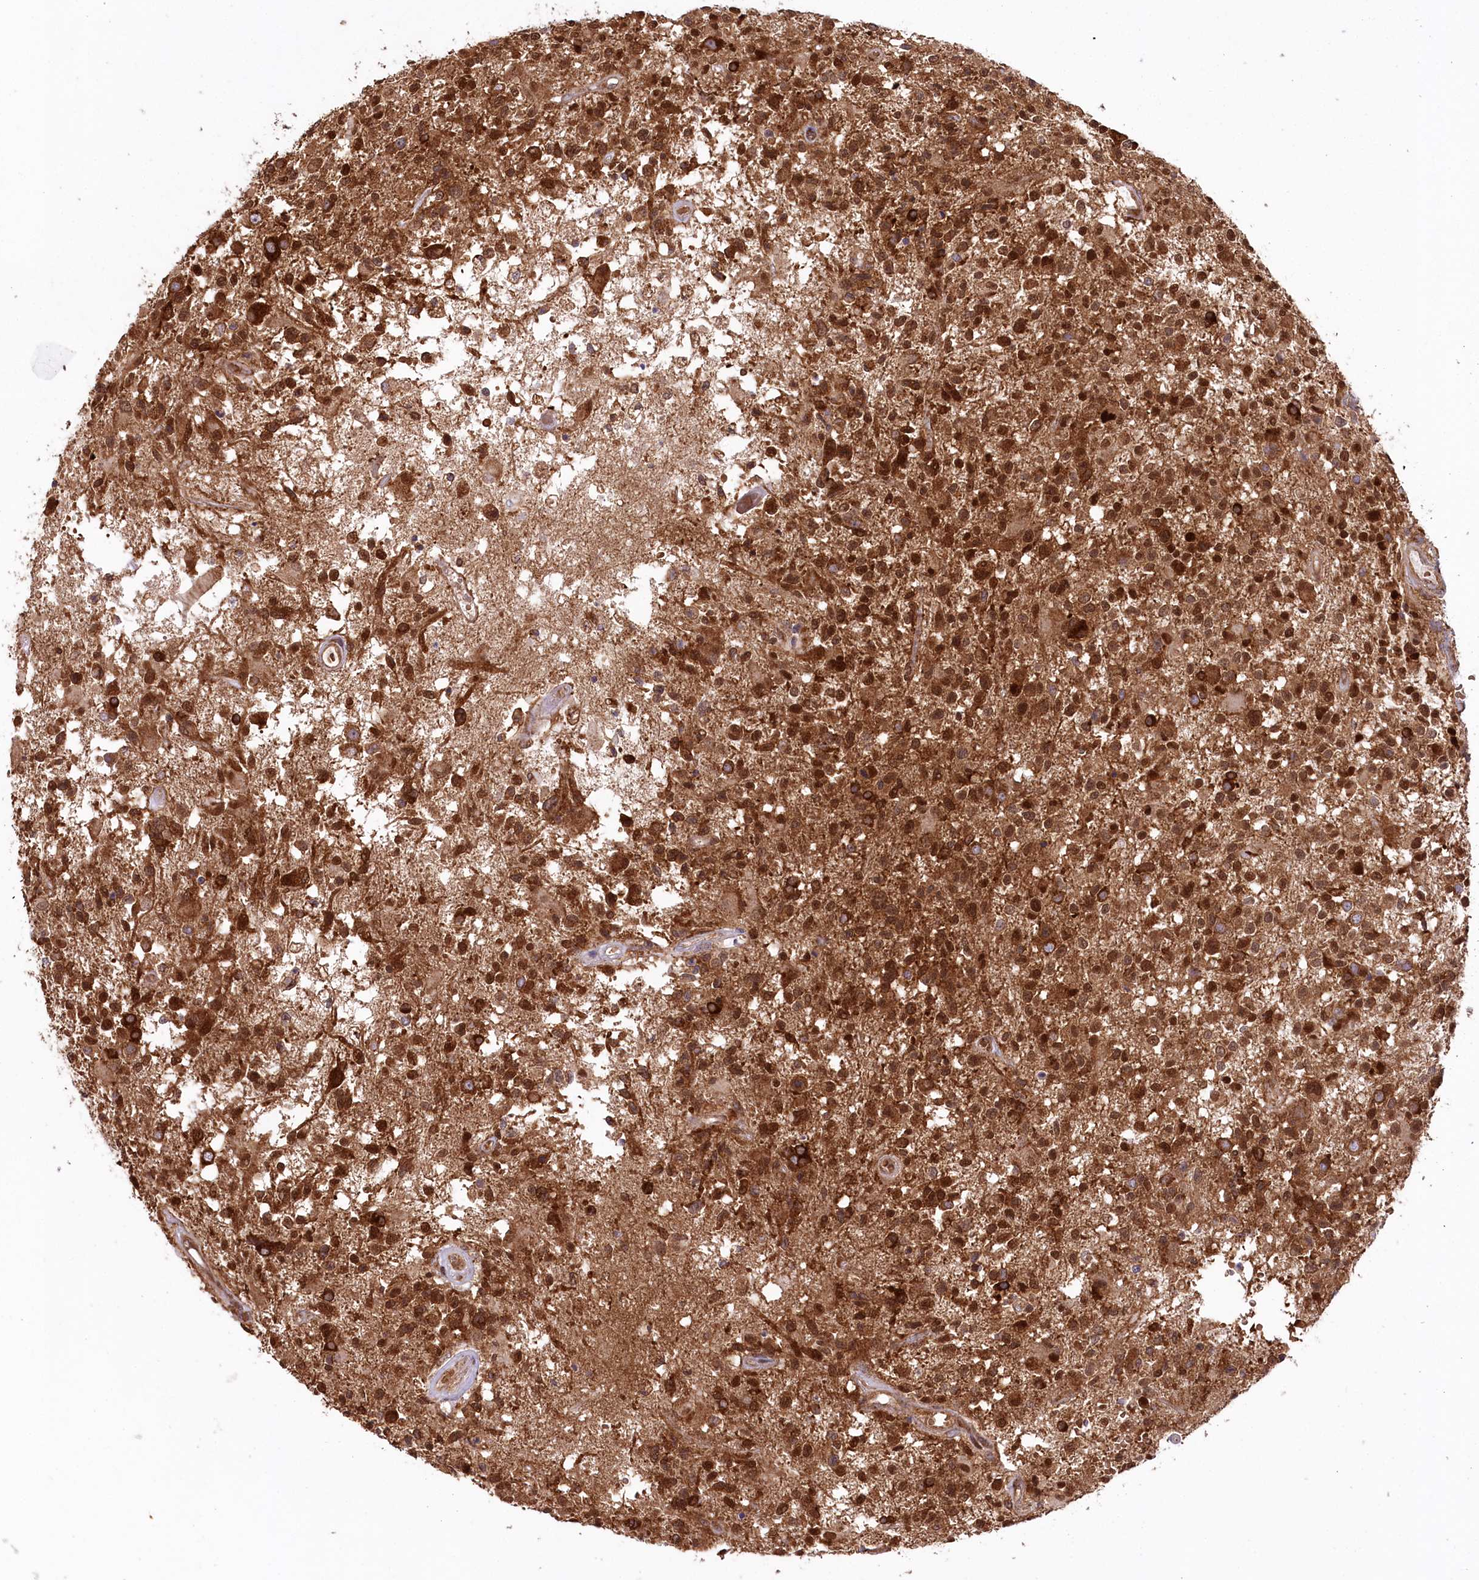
{"staining": {"intensity": "strong", "quantity": ">75%", "location": "cytoplasmic/membranous,nuclear"}, "tissue": "glioma", "cell_type": "Tumor cells", "image_type": "cancer", "snomed": [{"axis": "morphology", "description": "Glioma, malignant, High grade"}, {"axis": "morphology", "description": "Glioblastoma, NOS"}, {"axis": "topography", "description": "Brain"}], "caption": "Immunohistochemical staining of human malignant glioma (high-grade) exhibits high levels of strong cytoplasmic/membranous and nuclear expression in about >75% of tumor cells. Immunohistochemistry stains the protein of interest in brown and the nuclei are stained blue.", "gene": "CCDC91", "patient": {"sex": "male", "age": 60}}